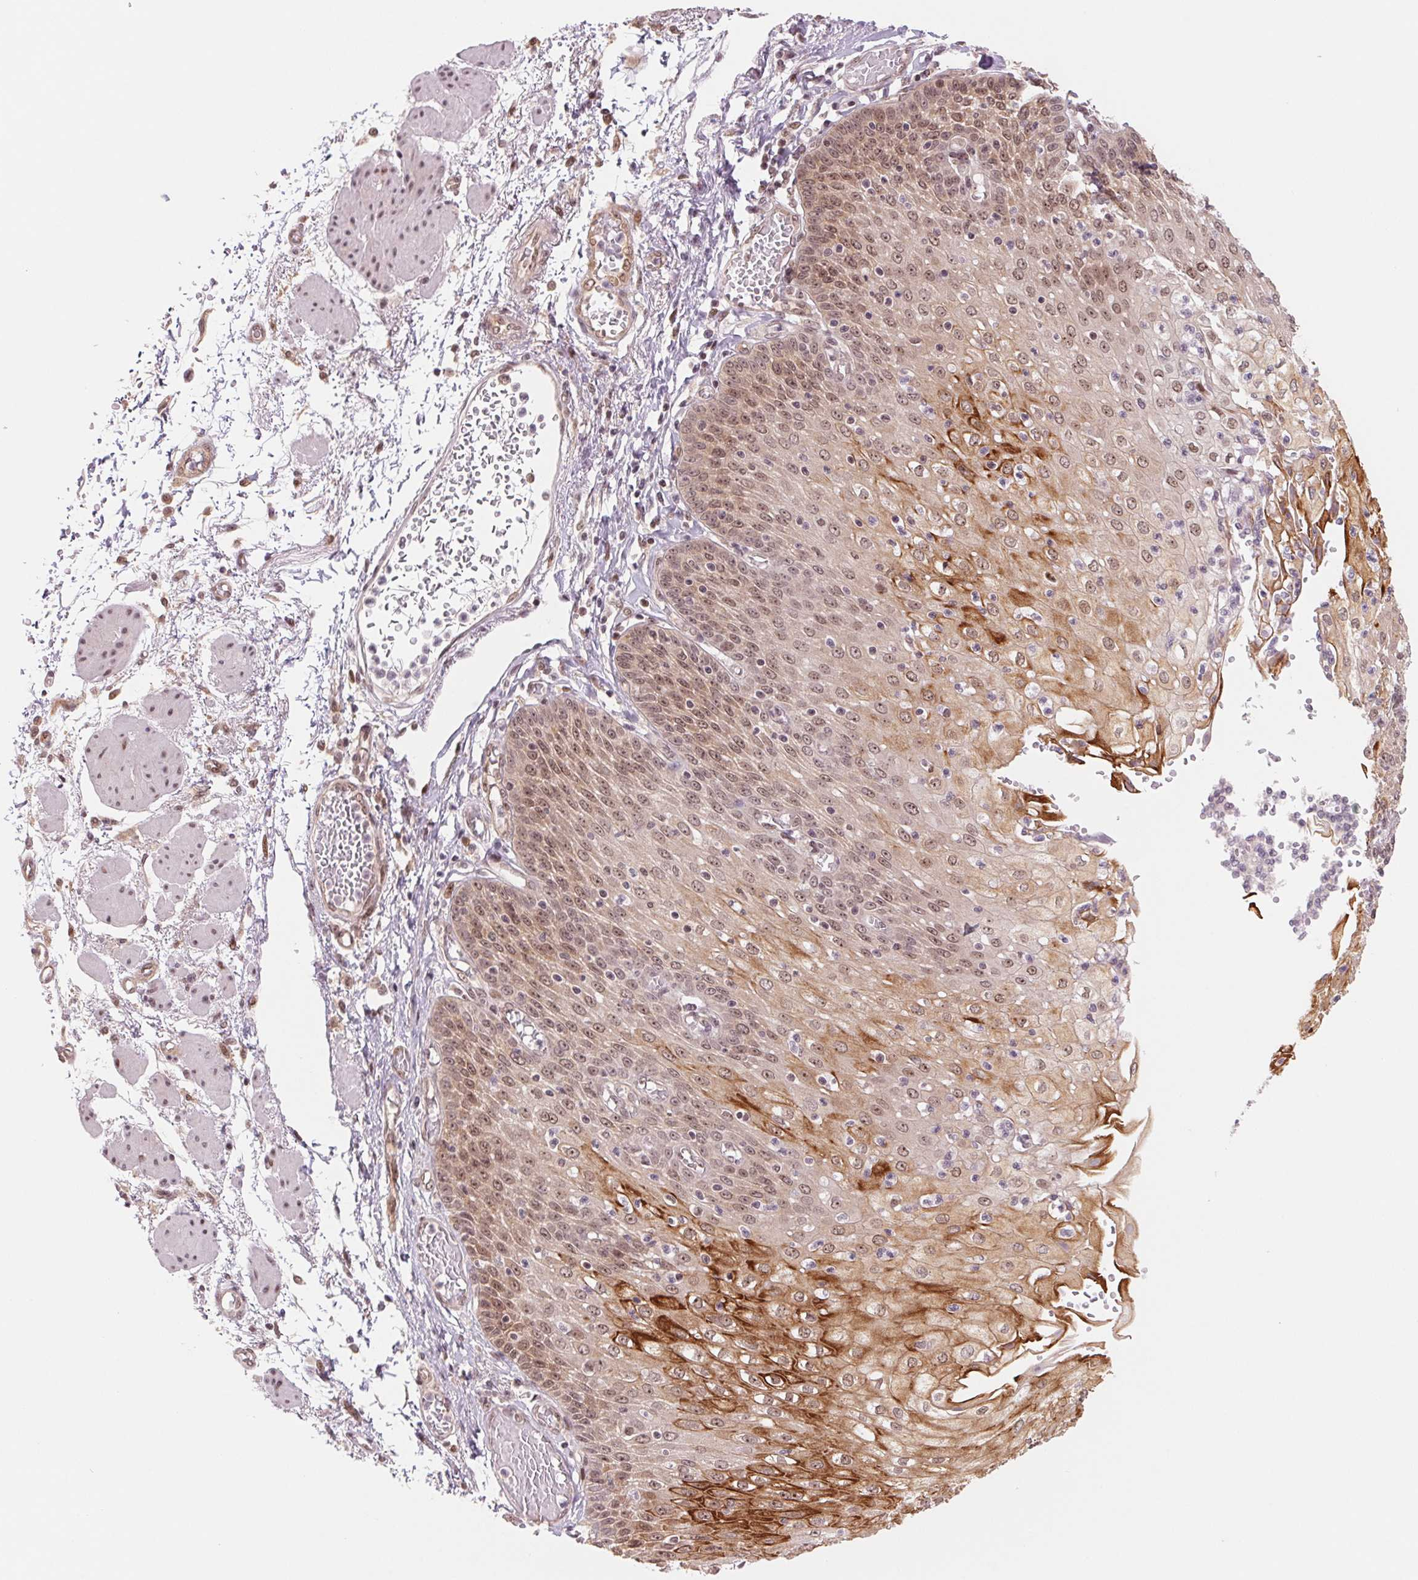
{"staining": {"intensity": "moderate", "quantity": "25%-75%", "location": "cytoplasmic/membranous,nuclear"}, "tissue": "esophagus", "cell_type": "Squamous epithelial cells", "image_type": "normal", "snomed": [{"axis": "morphology", "description": "Normal tissue, NOS"}, {"axis": "morphology", "description": "Adenocarcinoma, NOS"}, {"axis": "topography", "description": "Esophagus"}], "caption": "High-power microscopy captured an IHC histopathology image of benign esophagus, revealing moderate cytoplasmic/membranous,nuclear staining in approximately 25%-75% of squamous epithelial cells.", "gene": "DNAJB6", "patient": {"sex": "male", "age": 81}}